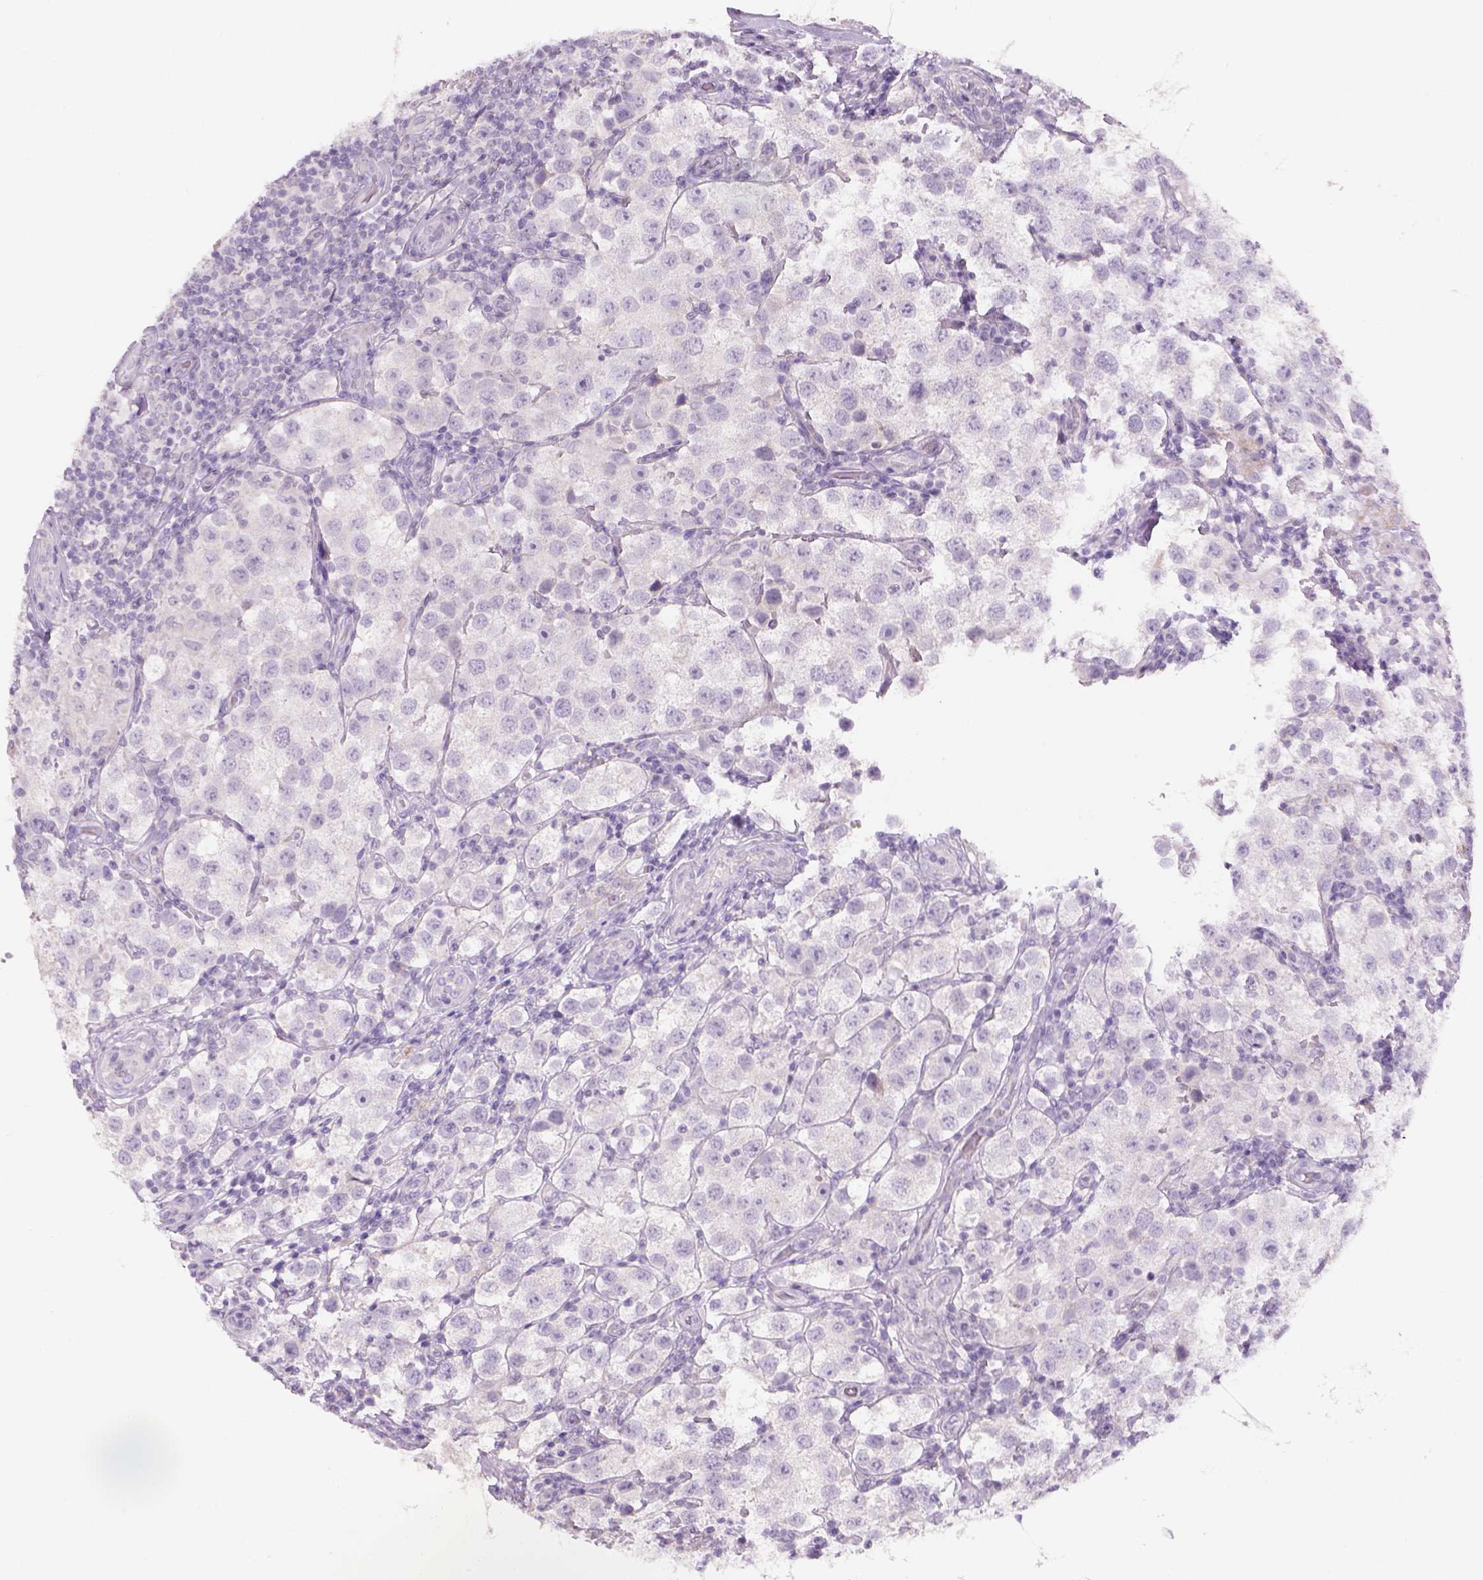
{"staining": {"intensity": "negative", "quantity": "none", "location": "none"}, "tissue": "testis cancer", "cell_type": "Tumor cells", "image_type": "cancer", "snomed": [{"axis": "morphology", "description": "Seminoma, NOS"}, {"axis": "topography", "description": "Testis"}], "caption": "Human testis seminoma stained for a protein using immunohistochemistry demonstrates no staining in tumor cells.", "gene": "ADGRV1", "patient": {"sex": "male", "age": 37}}